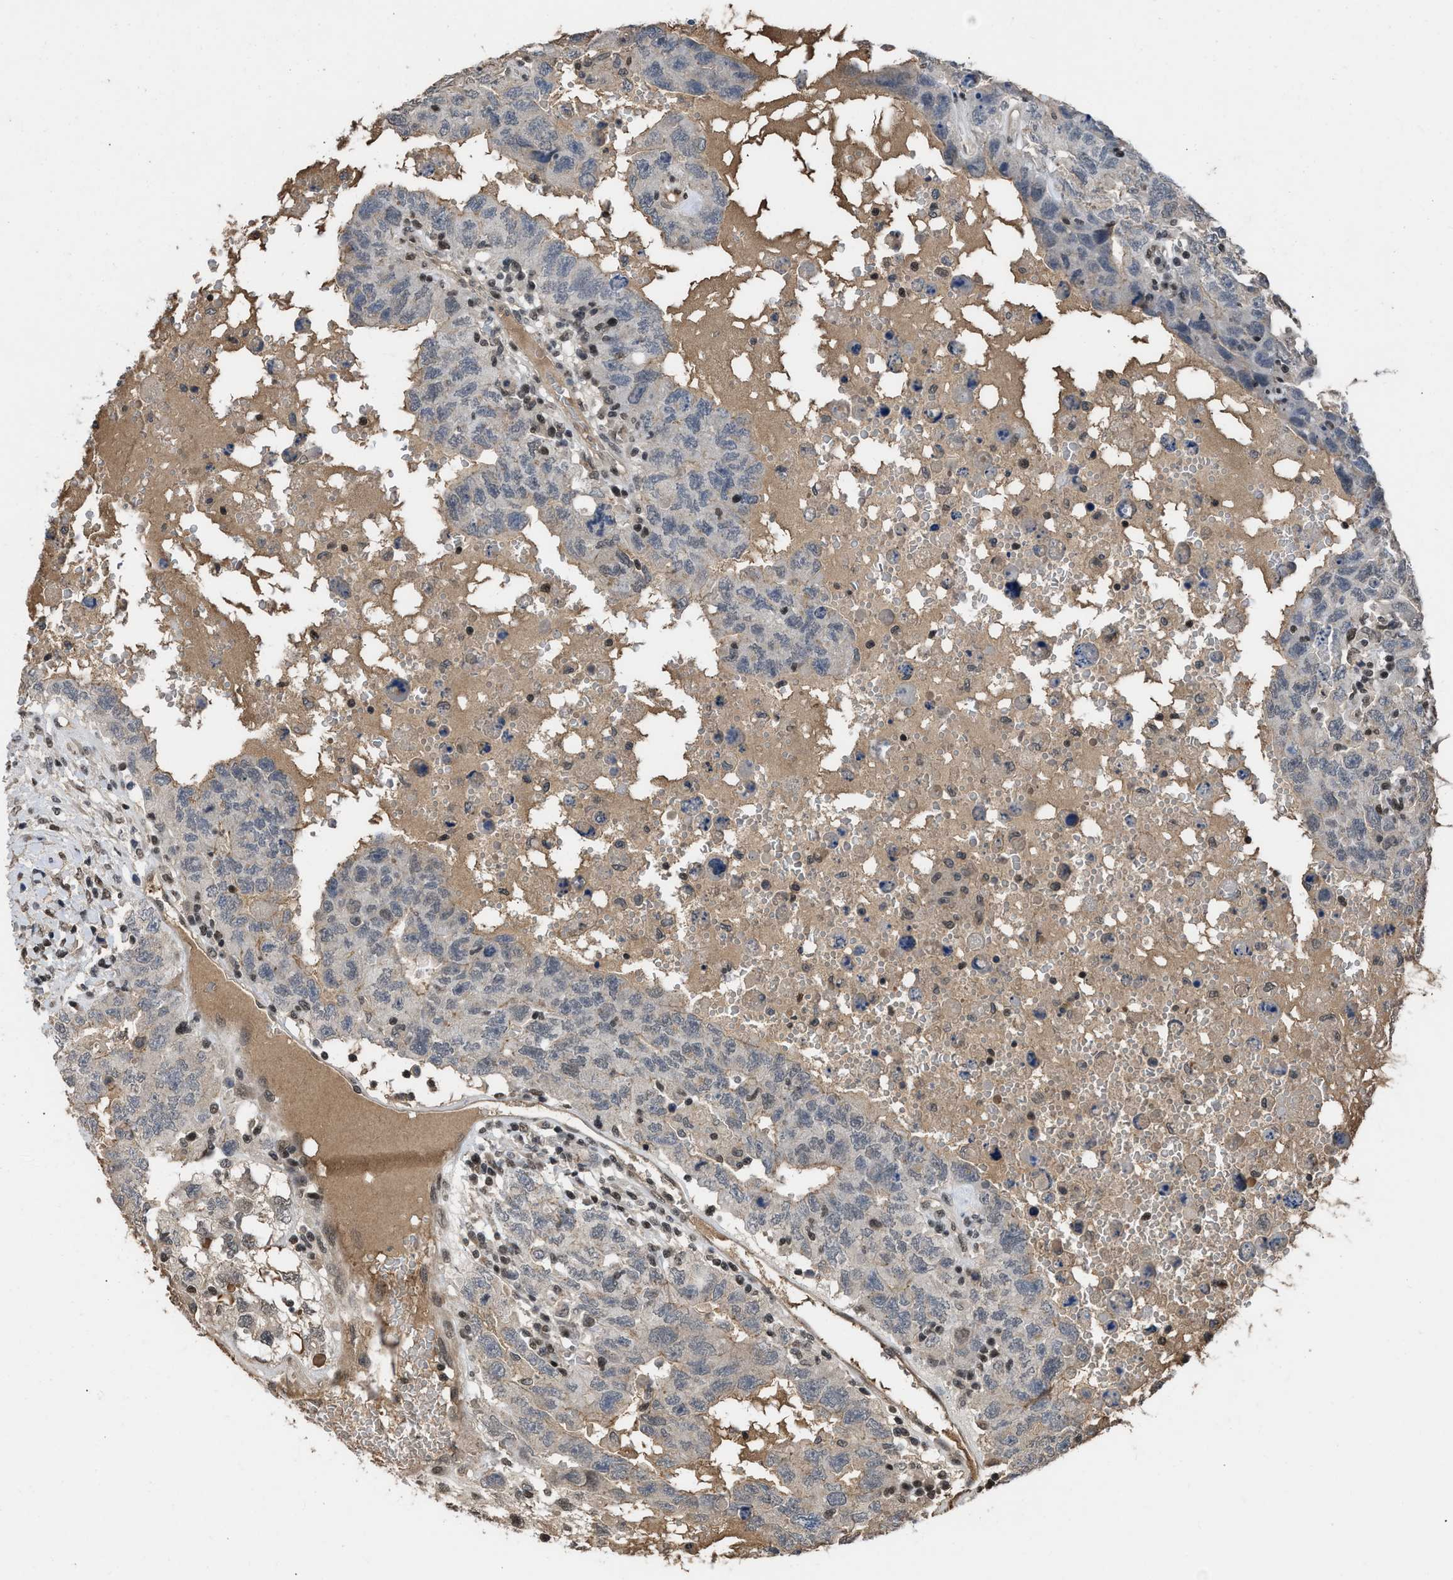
{"staining": {"intensity": "weak", "quantity": "<25%", "location": "nuclear"}, "tissue": "testis cancer", "cell_type": "Tumor cells", "image_type": "cancer", "snomed": [{"axis": "morphology", "description": "Carcinoma, Embryonal, NOS"}, {"axis": "topography", "description": "Testis"}], "caption": "There is no significant expression in tumor cells of embryonal carcinoma (testis).", "gene": "TERF2IP", "patient": {"sex": "male", "age": 26}}